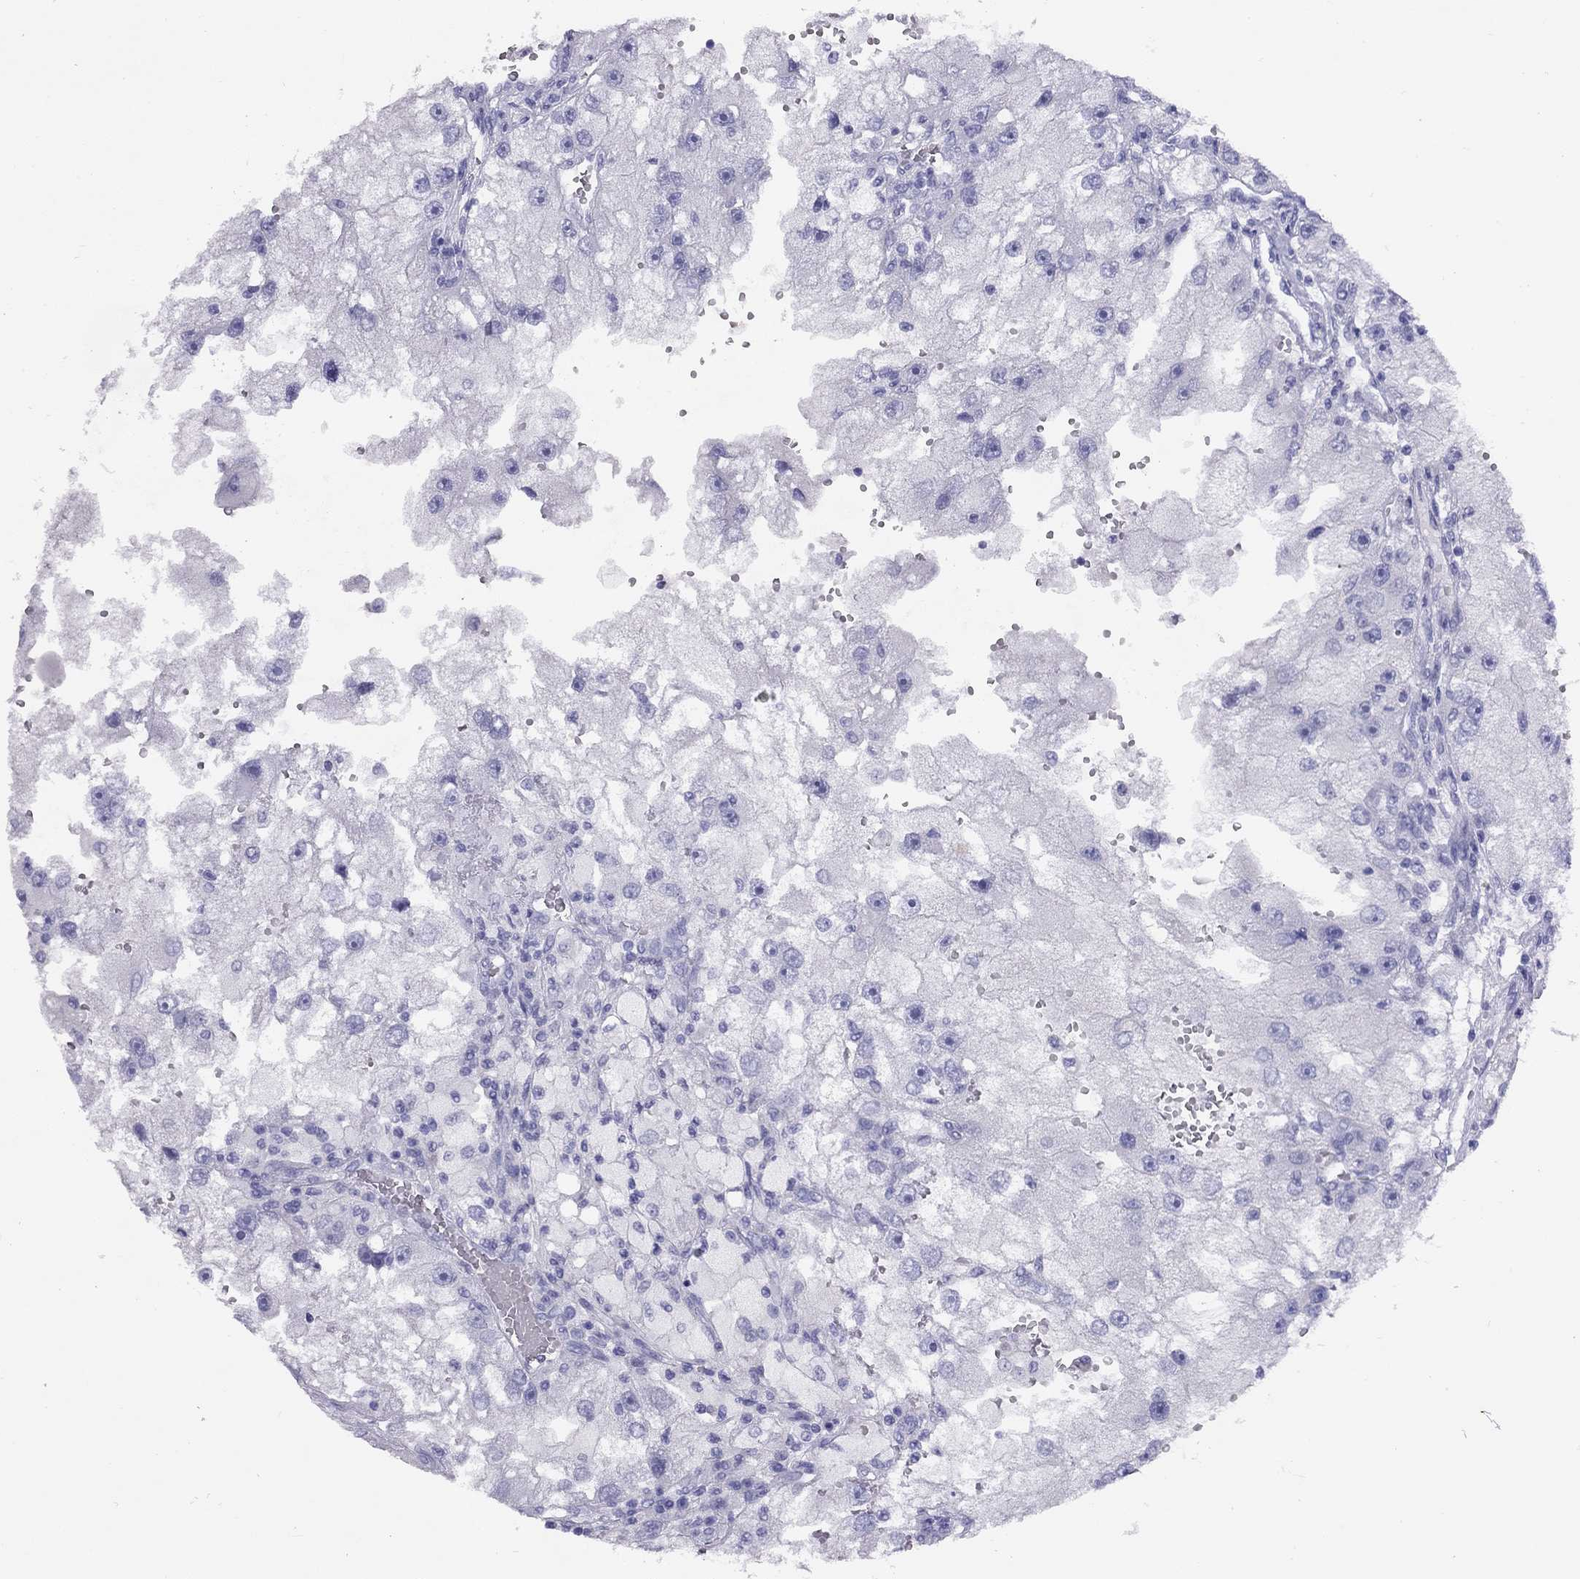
{"staining": {"intensity": "negative", "quantity": "none", "location": "none"}, "tissue": "renal cancer", "cell_type": "Tumor cells", "image_type": "cancer", "snomed": [{"axis": "morphology", "description": "Adenocarcinoma, NOS"}, {"axis": "topography", "description": "Kidney"}], "caption": "Immunohistochemistry histopathology image of neoplastic tissue: adenocarcinoma (renal) stained with DAB reveals no significant protein staining in tumor cells. The staining was performed using DAB to visualize the protein expression in brown, while the nuclei were stained in blue with hematoxylin (Magnification: 20x).", "gene": "LRIT2", "patient": {"sex": "male", "age": 63}}